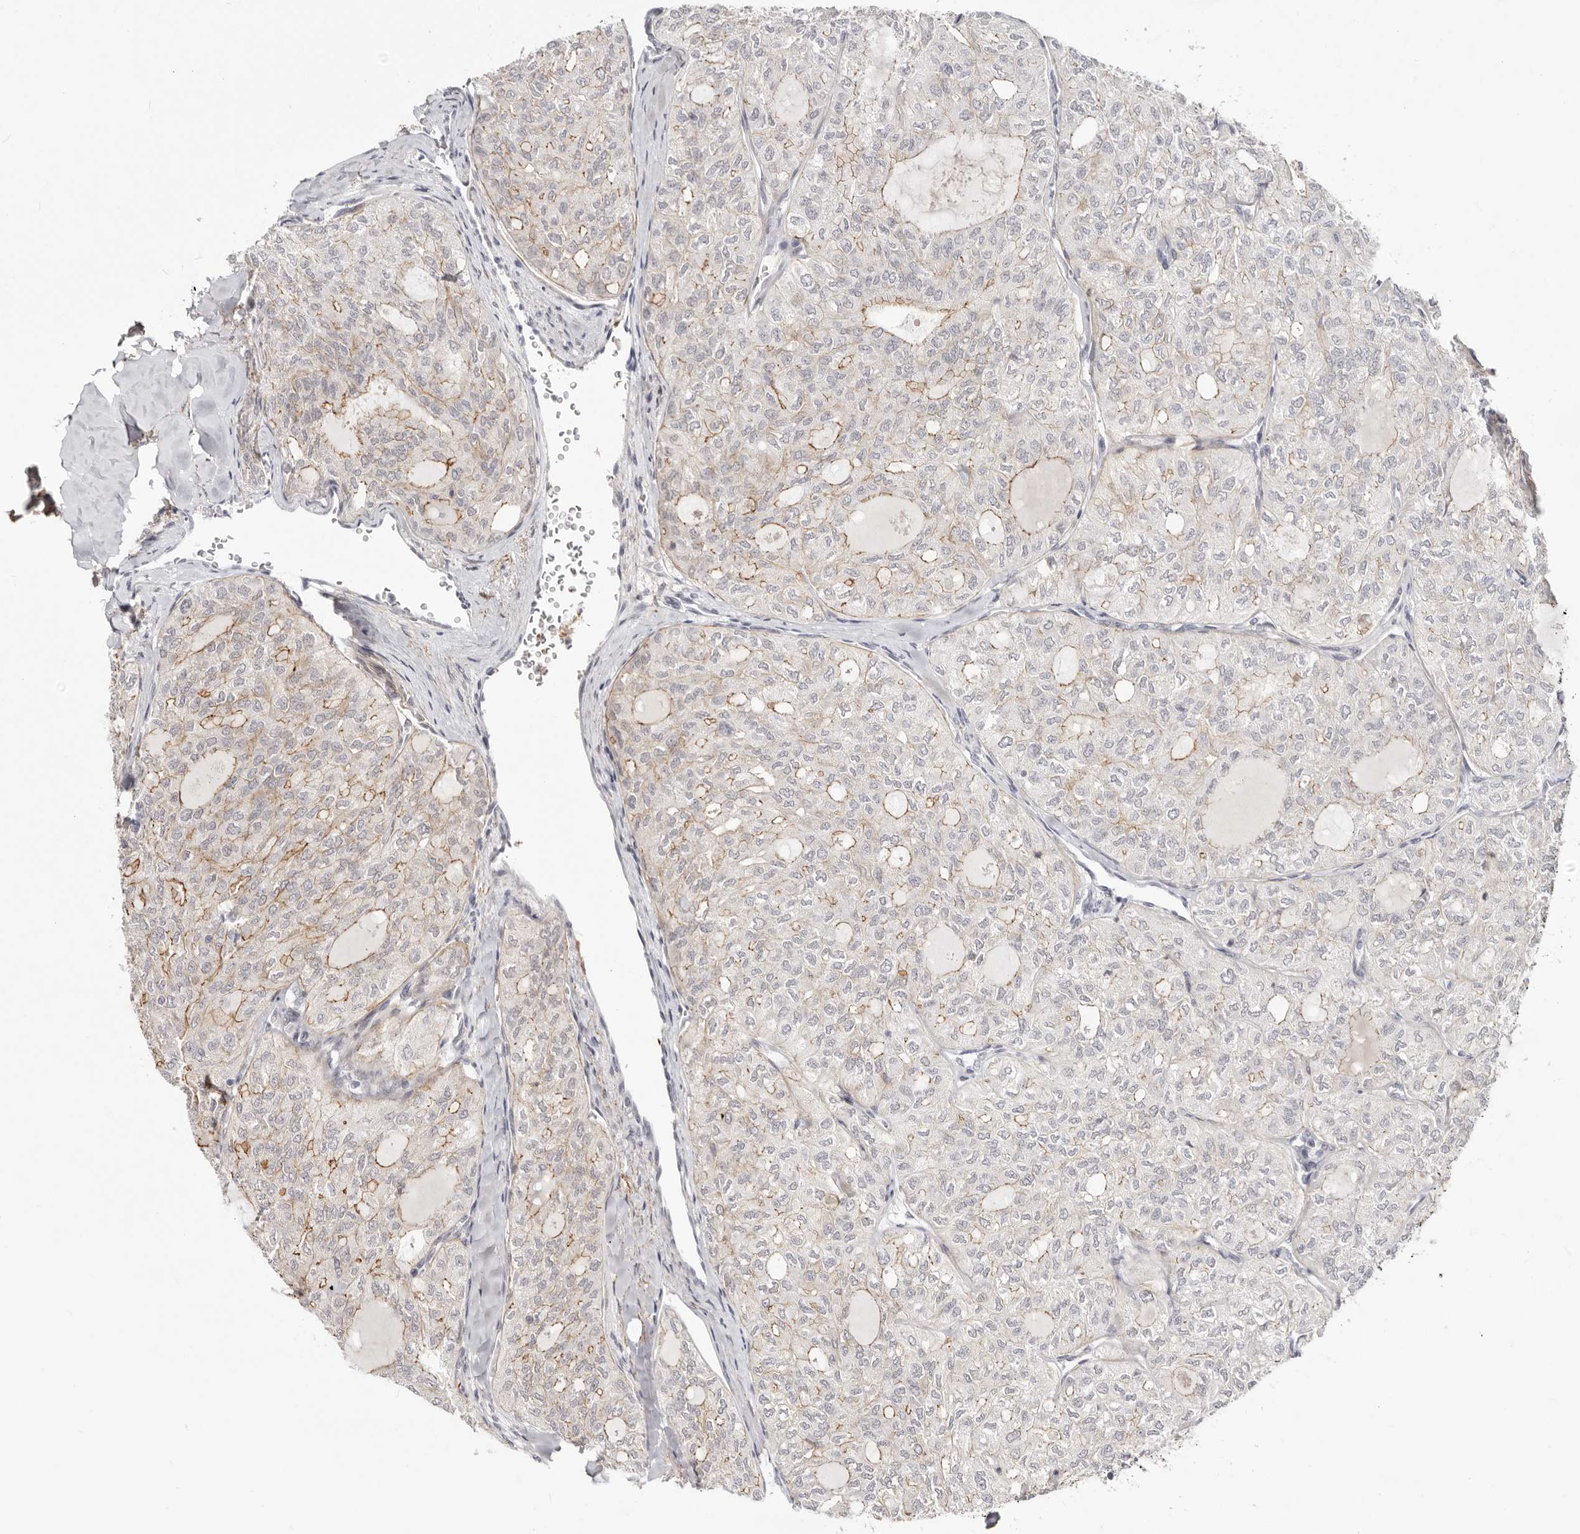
{"staining": {"intensity": "moderate", "quantity": "<25%", "location": "cytoplasmic/membranous"}, "tissue": "thyroid cancer", "cell_type": "Tumor cells", "image_type": "cancer", "snomed": [{"axis": "morphology", "description": "Follicular adenoma carcinoma, NOS"}, {"axis": "topography", "description": "Thyroid gland"}], "caption": "Immunohistochemical staining of thyroid cancer (follicular adenoma carcinoma) reveals moderate cytoplasmic/membranous protein positivity in approximately <25% of tumor cells. (Stains: DAB in brown, nuclei in blue, Microscopy: brightfield microscopy at high magnification).", "gene": "SZT2", "patient": {"sex": "male", "age": 75}}